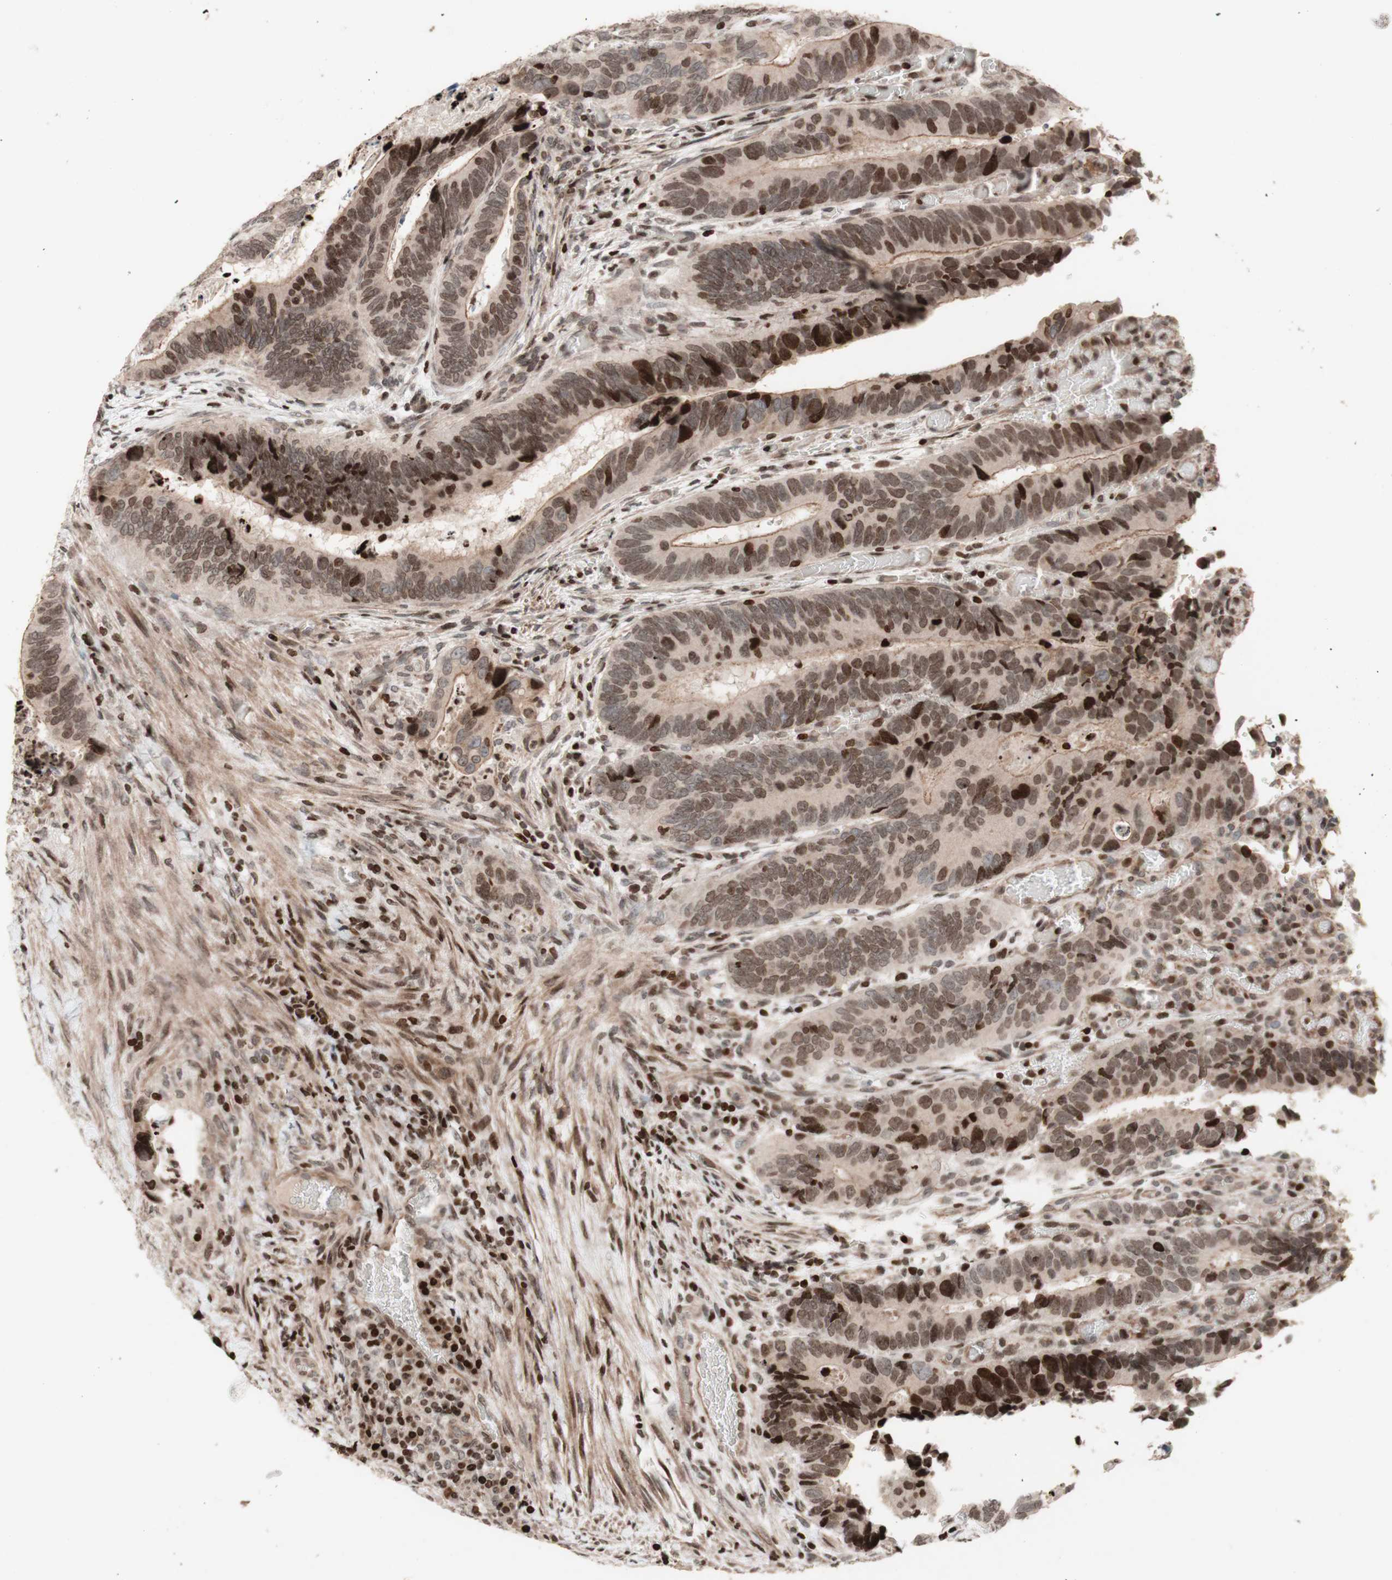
{"staining": {"intensity": "moderate", "quantity": "<25%", "location": "cytoplasmic/membranous,nuclear"}, "tissue": "colorectal cancer", "cell_type": "Tumor cells", "image_type": "cancer", "snomed": [{"axis": "morphology", "description": "Adenocarcinoma, NOS"}, {"axis": "topography", "description": "Colon"}], "caption": "This photomicrograph reveals immunohistochemistry (IHC) staining of human colorectal cancer, with low moderate cytoplasmic/membranous and nuclear expression in approximately <25% of tumor cells.", "gene": "POLA1", "patient": {"sex": "male", "age": 72}}